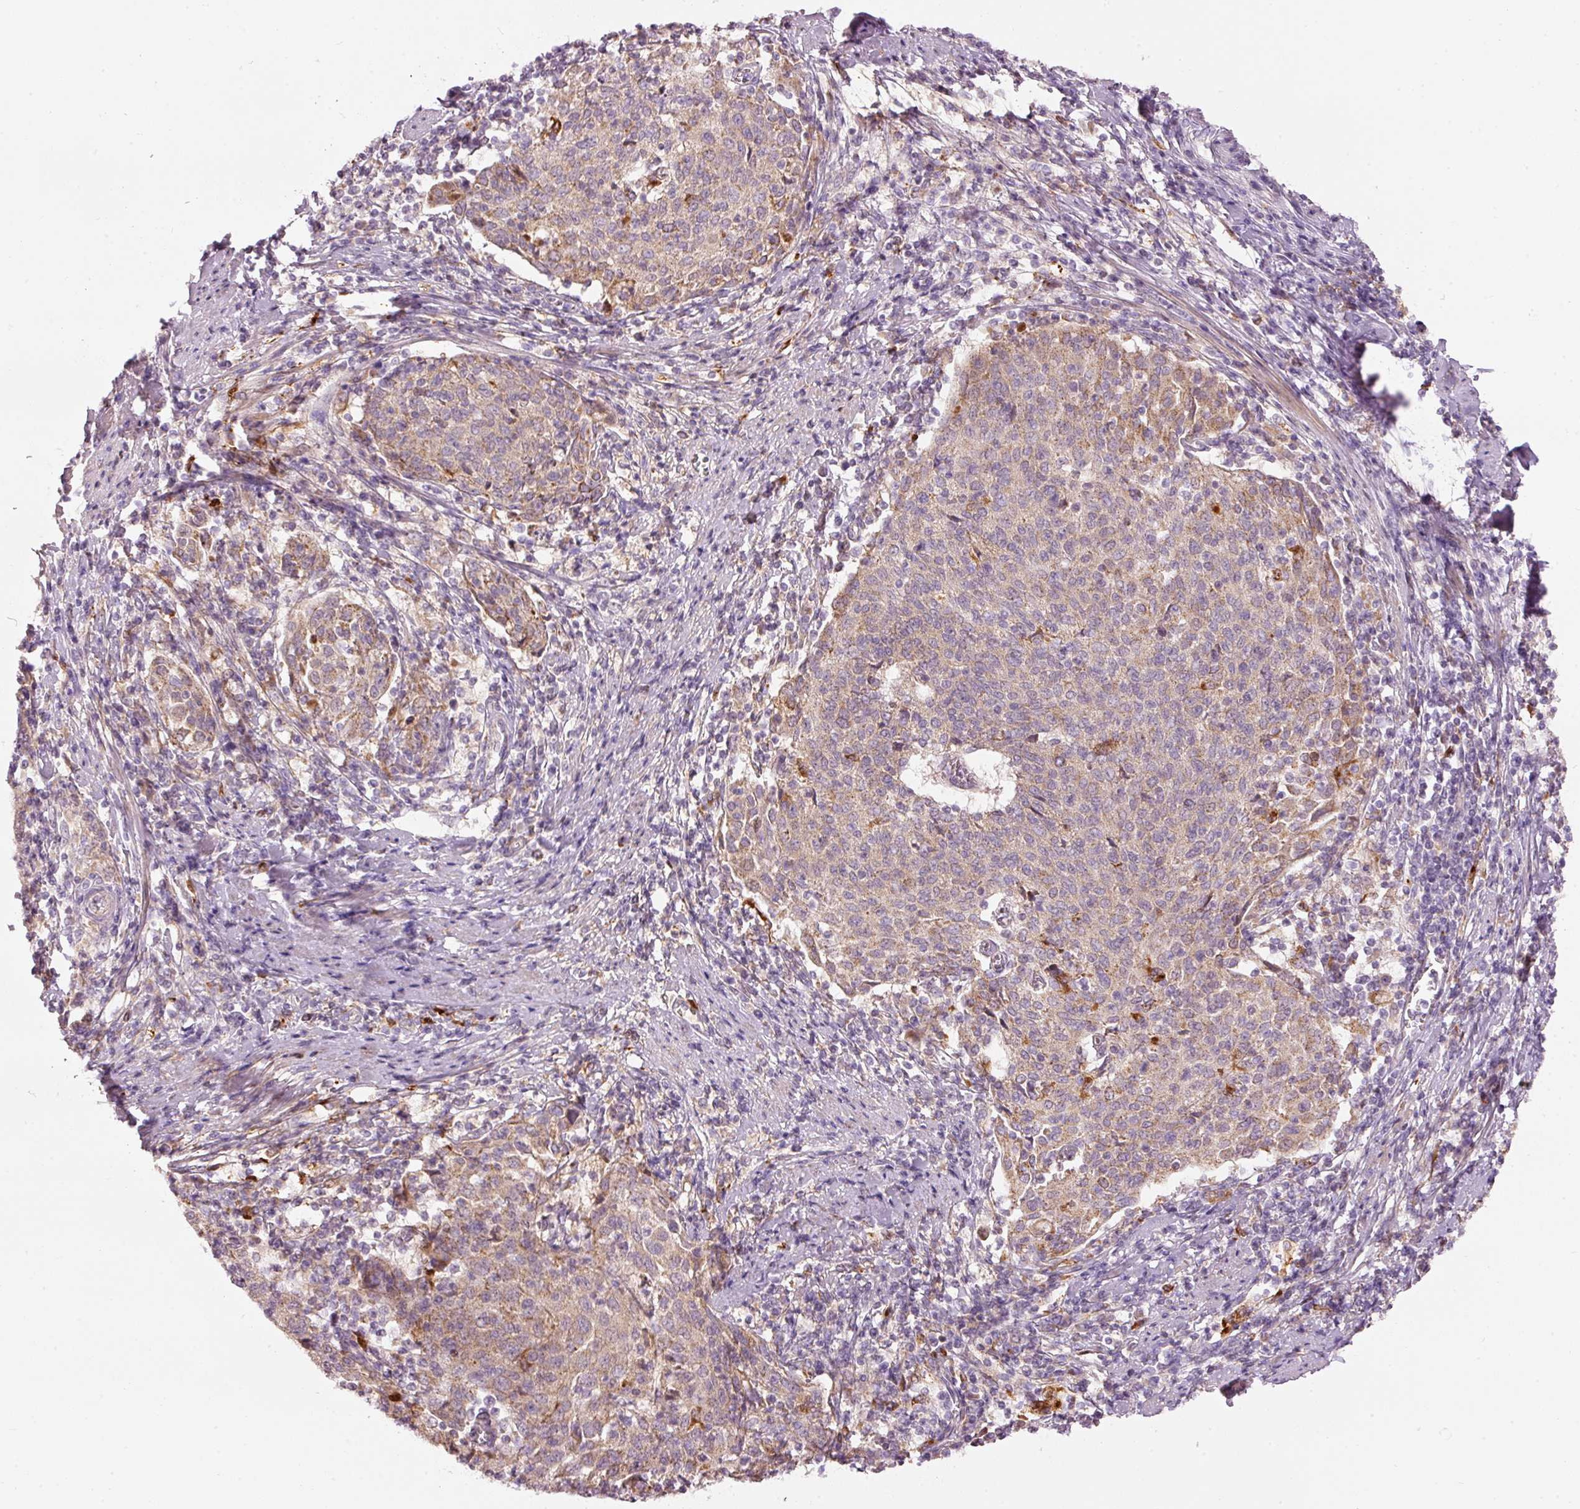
{"staining": {"intensity": "weak", "quantity": "<25%", "location": "cytoplasmic/membranous"}, "tissue": "cervical cancer", "cell_type": "Tumor cells", "image_type": "cancer", "snomed": [{"axis": "morphology", "description": "Squamous cell carcinoma, NOS"}, {"axis": "topography", "description": "Cervix"}], "caption": "This is an IHC photomicrograph of human cervical cancer. There is no expression in tumor cells.", "gene": "KLHL21", "patient": {"sex": "female", "age": 52}}